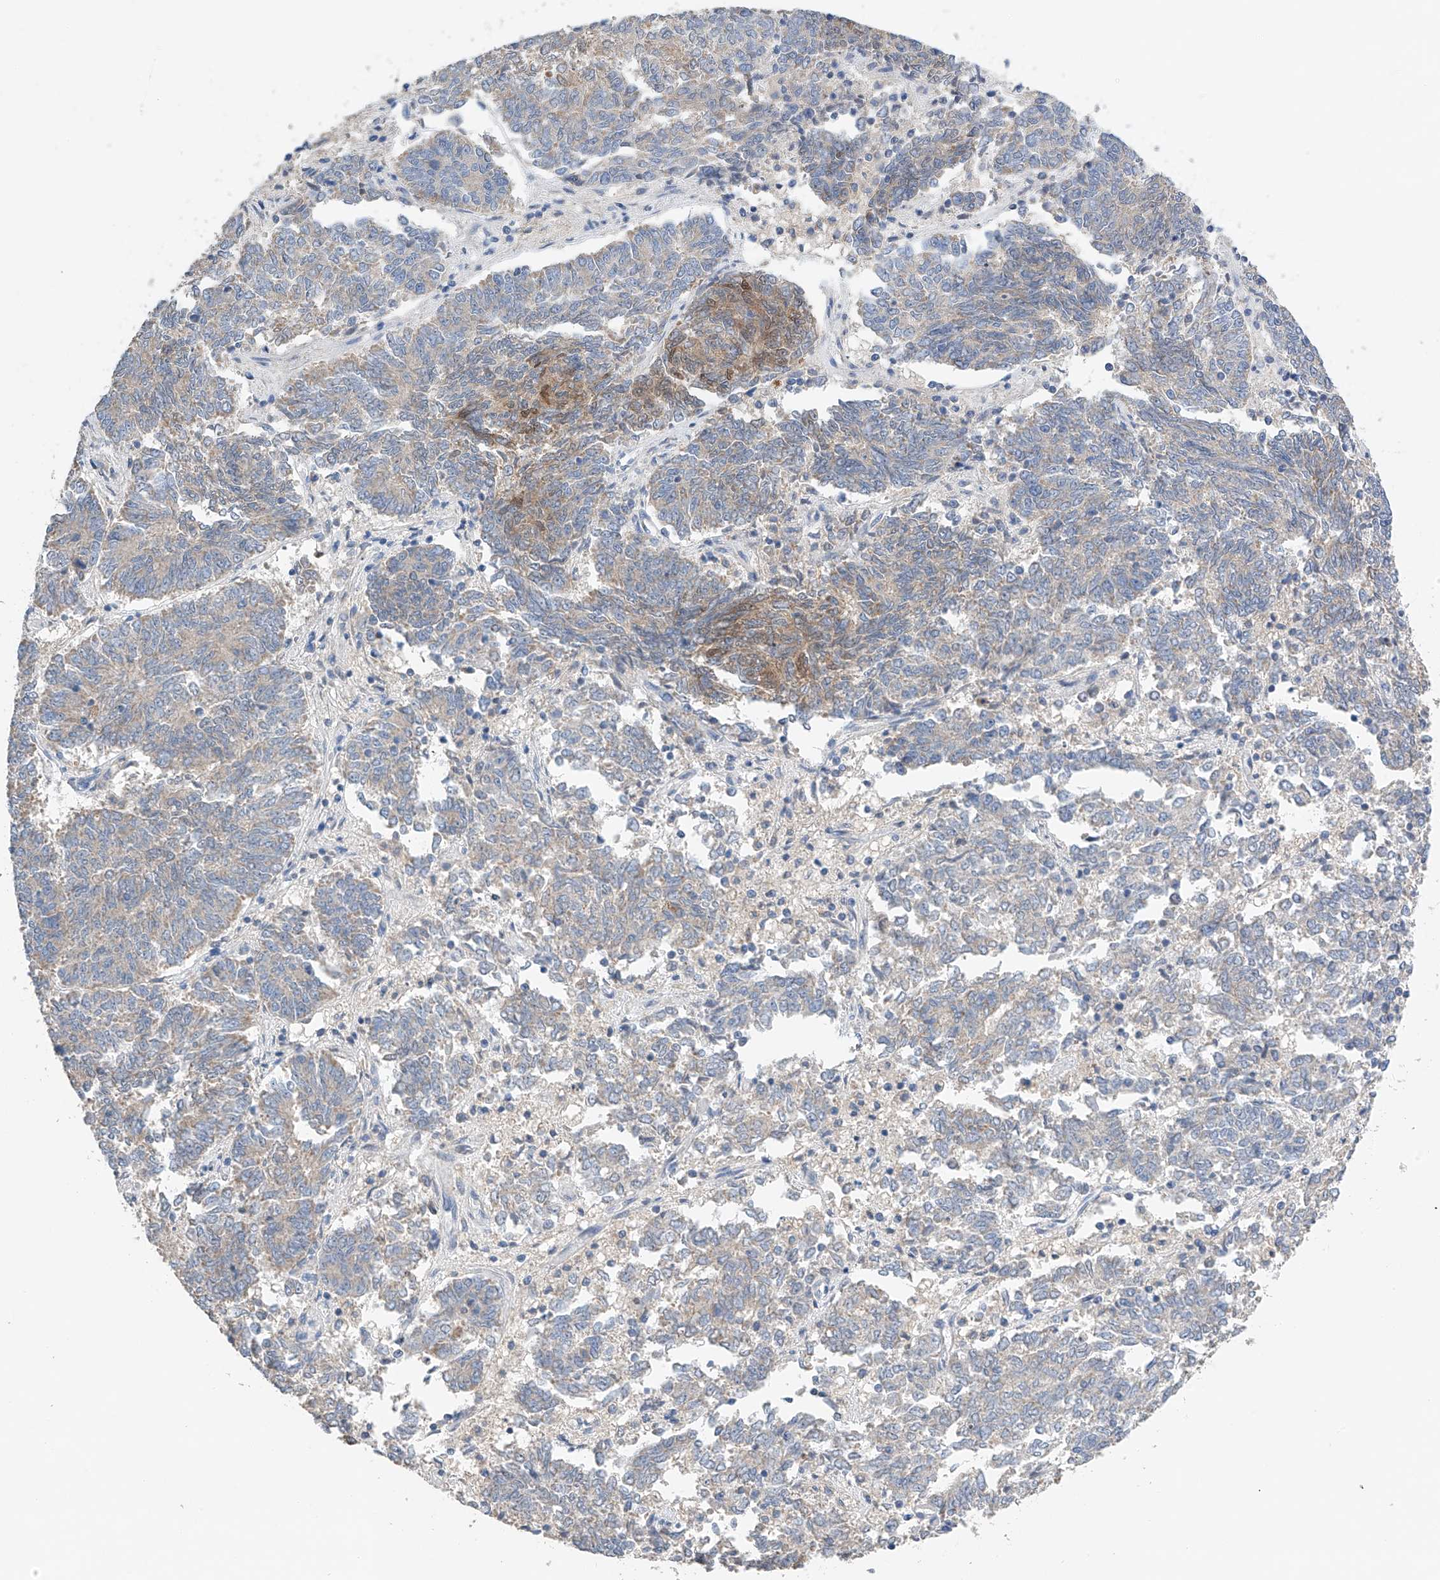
{"staining": {"intensity": "weak", "quantity": "<25%", "location": "cytoplasmic/membranous"}, "tissue": "endometrial cancer", "cell_type": "Tumor cells", "image_type": "cancer", "snomed": [{"axis": "morphology", "description": "Adenocarcinoma, NOS"}, {"axis": "topography", "description": "Endometrium"}], "caption": "An immunohistochemistry histopathology image of adenocarcinoma (endometrial) is shown. There is no staining in tumor cells of adenocarcinoma (endometrial).", "gene": "GPC4", "patient": {"sex": "female", "age": 80}}